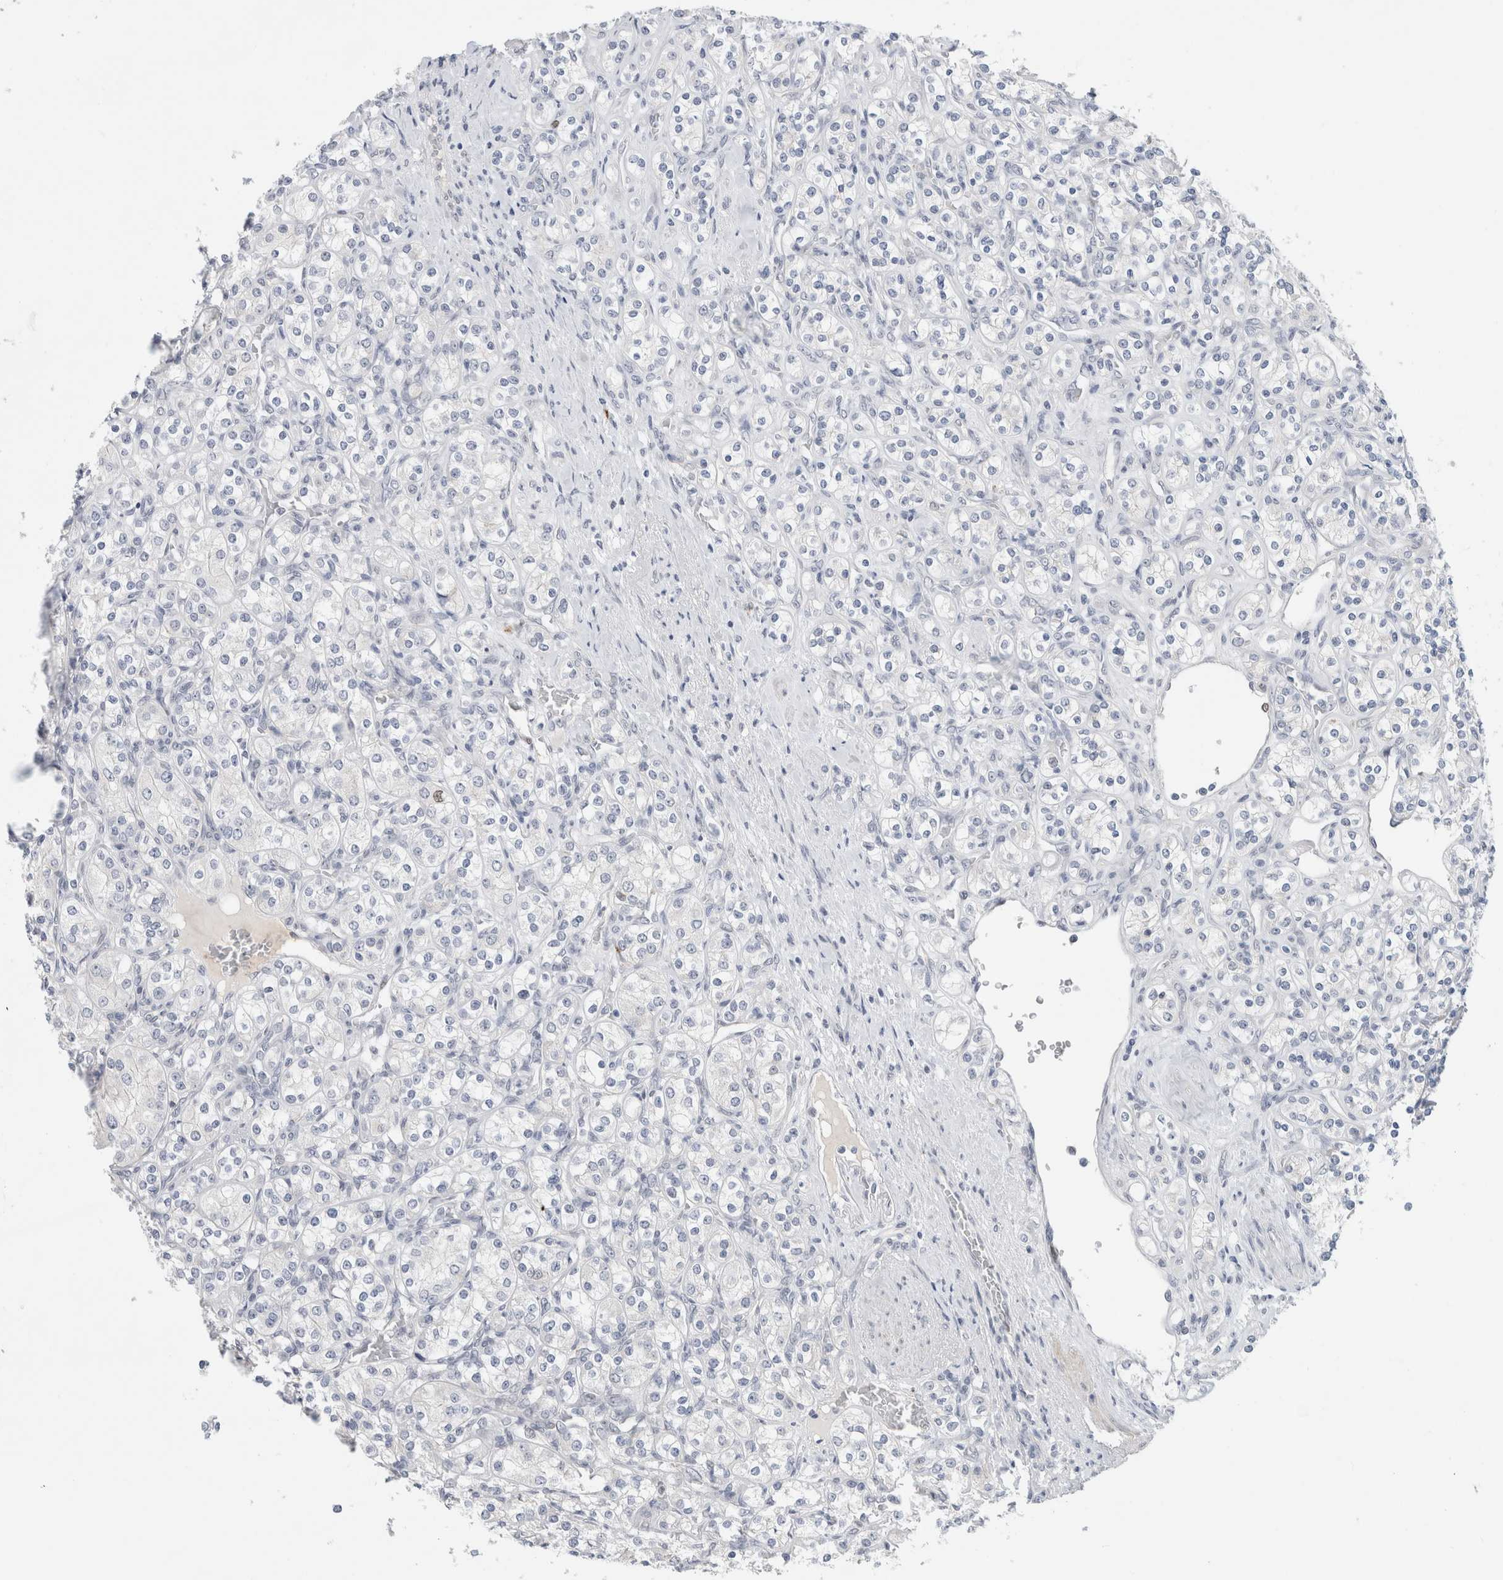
{"staining": {"intensity": "negative", "quantity": "none", "location": "none"}, "tissue": "renal cancer", "cell_type": "Tumor cells", "image_type": "cancer", "snomed": [{"axis": "morphology", "description": "Adenocarcinoma, NOS"}, {"axis": "topography", "description": "Kidney"}], "caption": "Protein analysis of adenocarcinoma (renal) reveals no significant positivity in tumor cells.", "gene": "KNL1", "patient": {"sex": "male", "age": 77}}